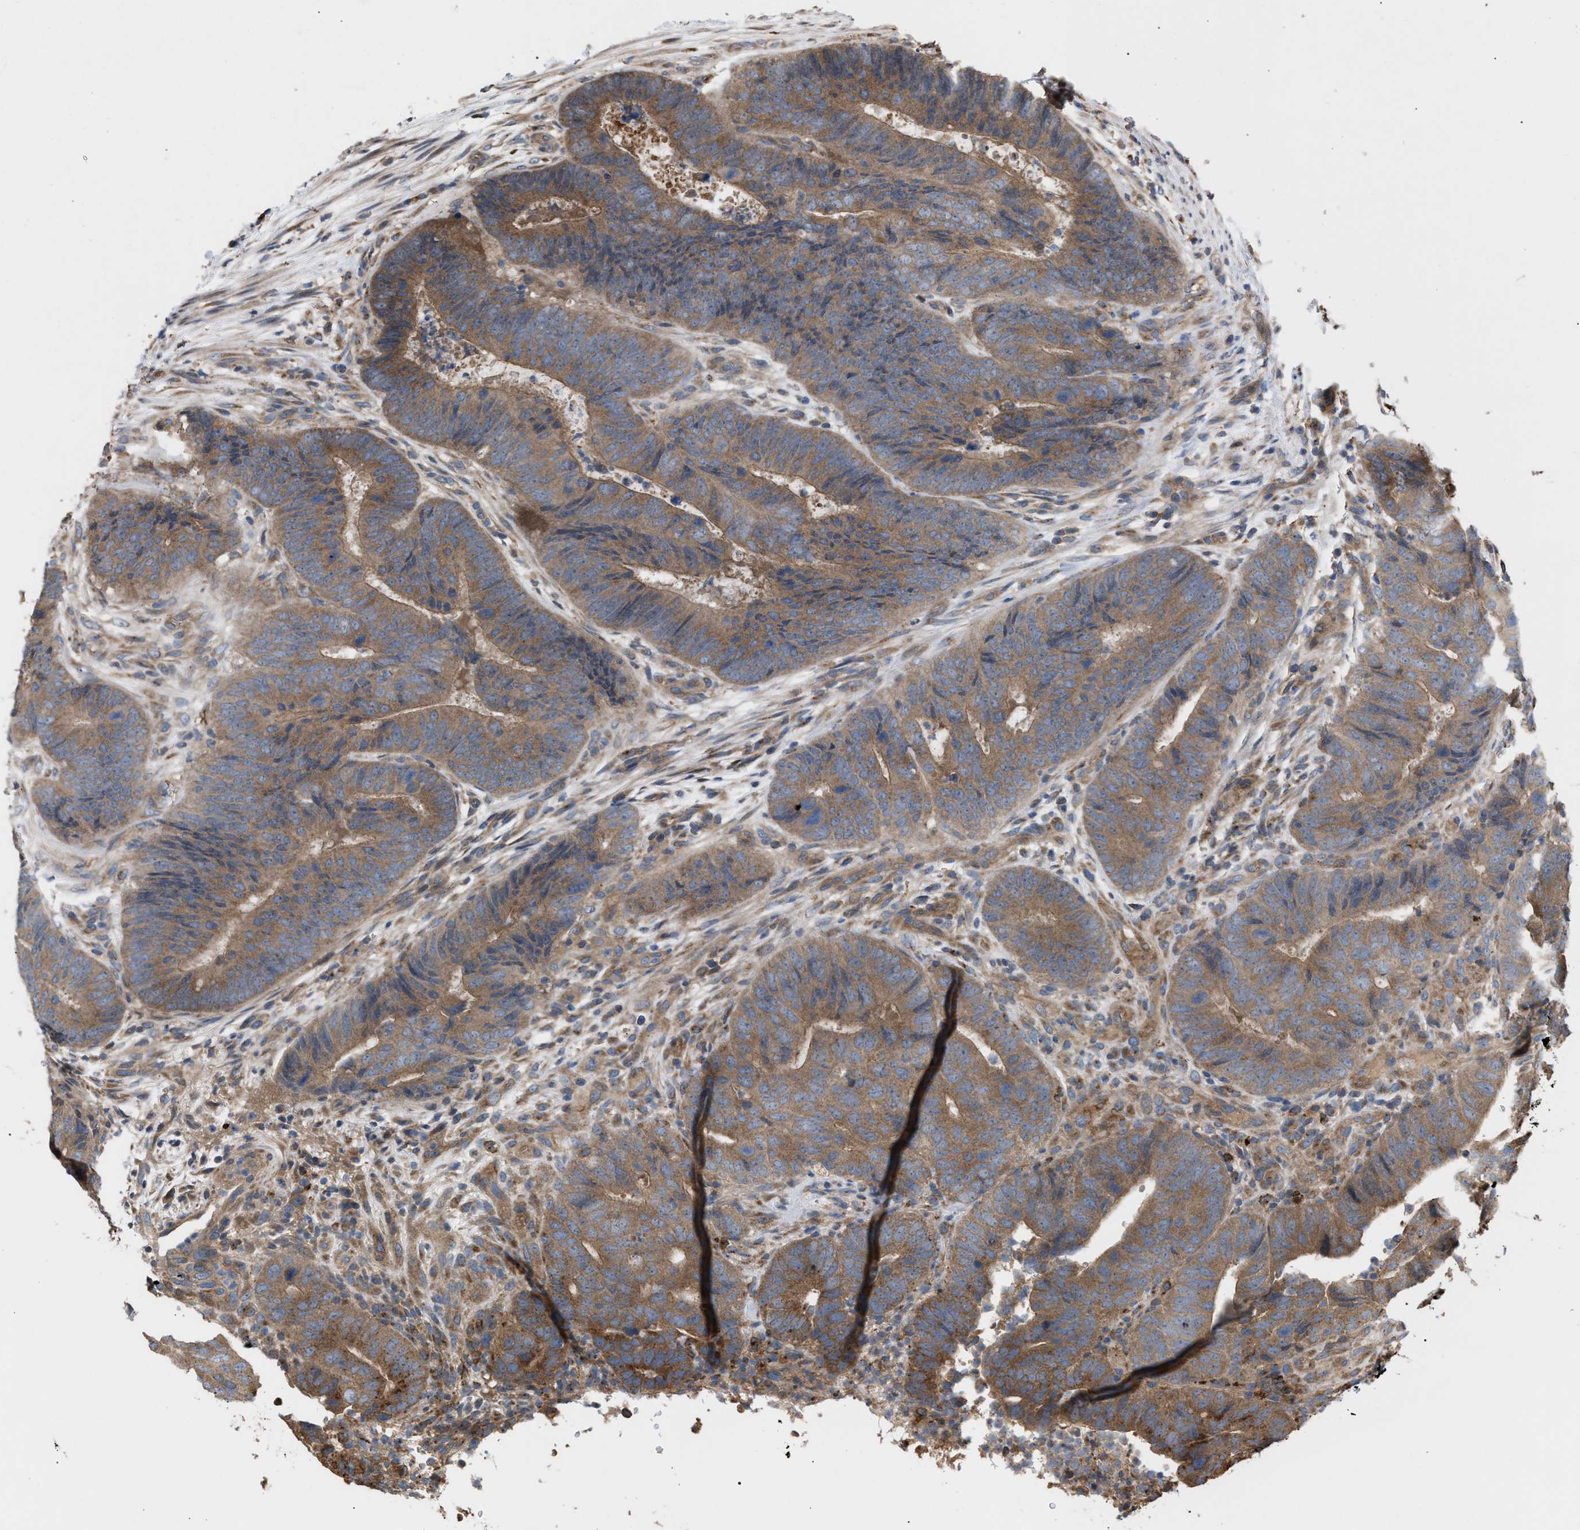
{"staining": {"intensity": "moderate", "quantity": ">75%", "location": "cytoplasmic/membranous"}, "tissue": "colorectal cancer", "cell_type": "Tumor cells", "image_type": "cancer", "snomed": [{"axis": "morphology", "description": "Adenocarcinoma, NOS"}, {"axis": "topography", "description": "Colon"}], "caption": "This is an image of immunohistochemistry staining of colorectal cancer, which shows moderate positivity in the cytoplasmic/membranous of tumor cells.", "gene": "GCC1", "patient": {"sex": "male", "age": 56}}